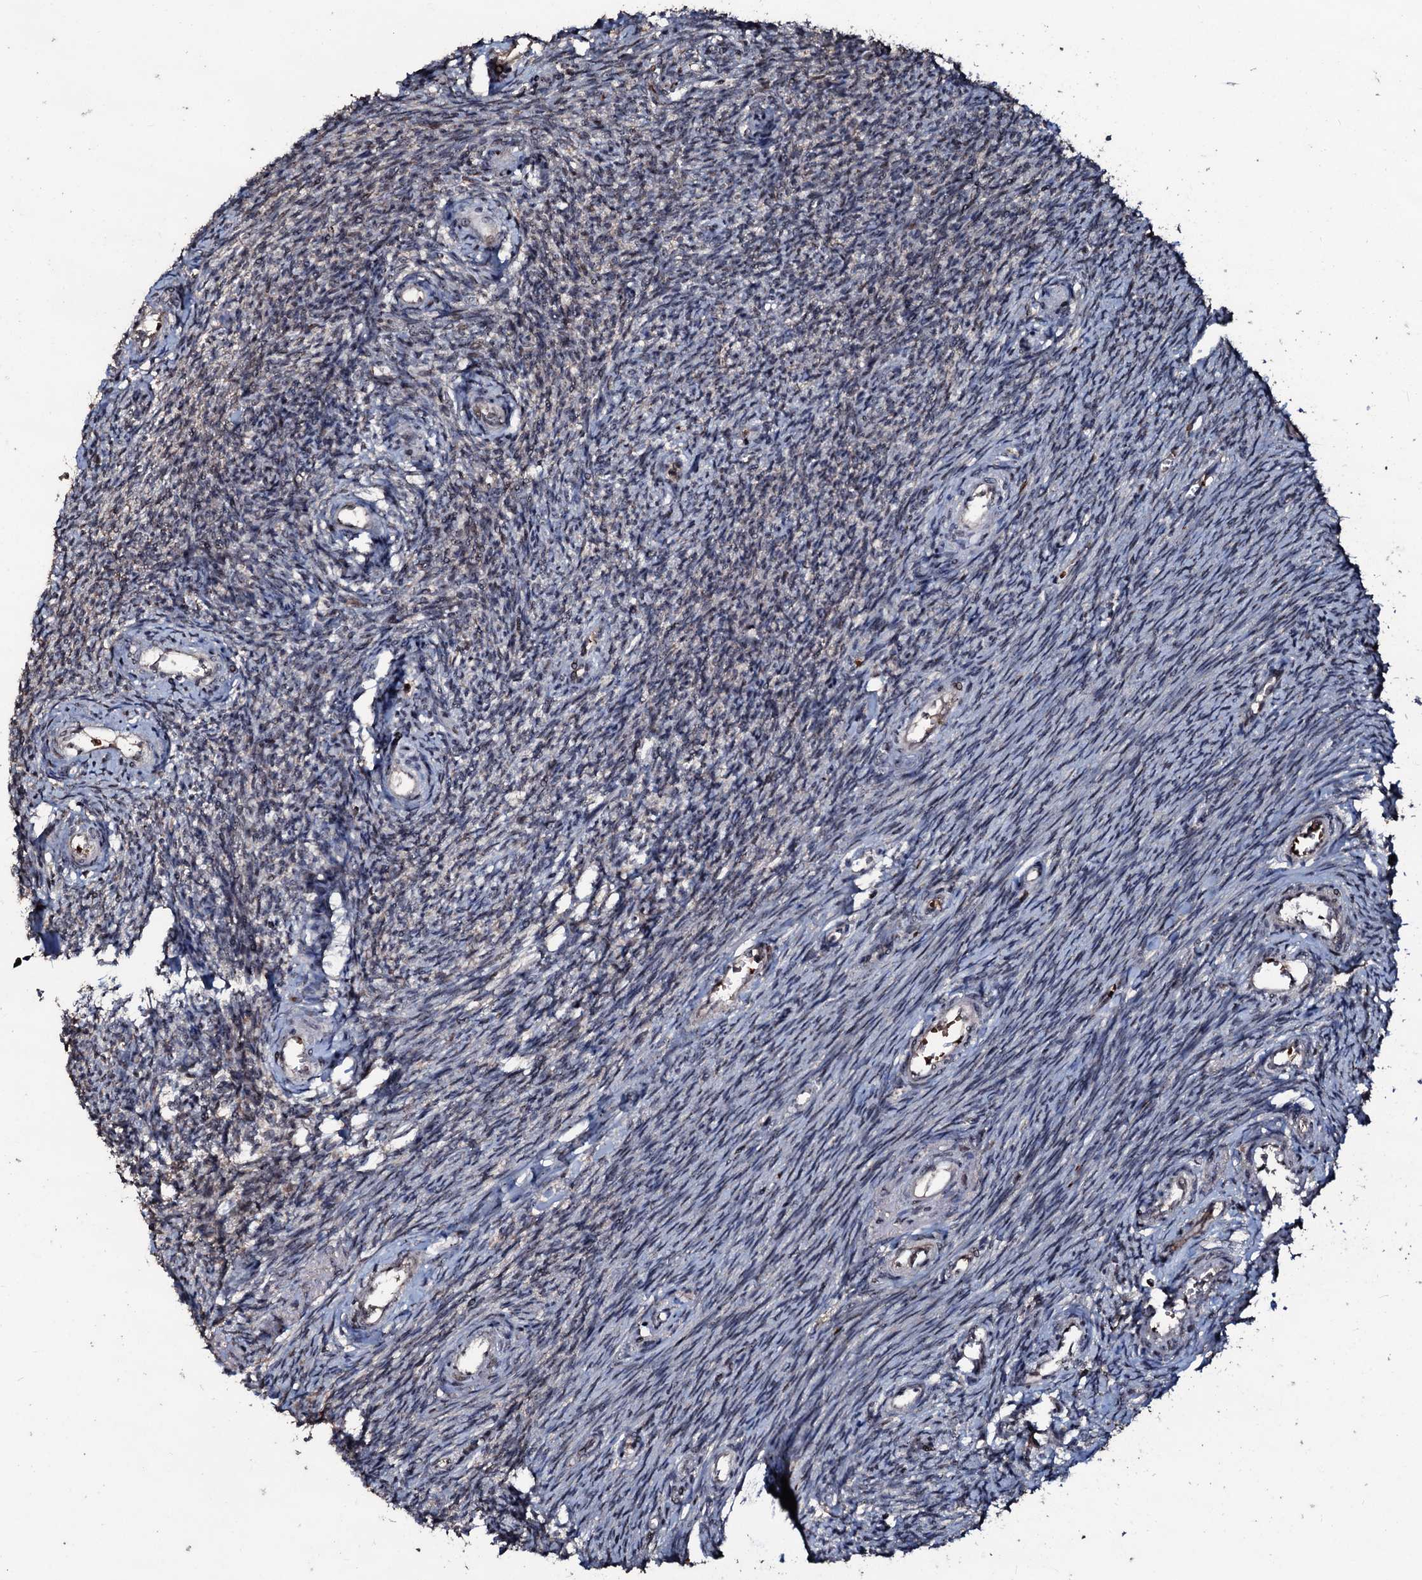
{"staining": {"intensity": "negative", "quantity": "none", "location": "none"}, "tissue": "ovary", "cell_type": "Ovarian stroma cells", "image_type": "normal", "snomed": [{"axis": "morphology", "description": "Normal tissue, NOS"}, {"axis": "topography", "description": "Ovary"}], "caption": "IHC of benign ovary exhibits no positivity in ovarian stroma cells.", "gene": "SUPT7L", "patient": {"sex": "female", "age": 44}}